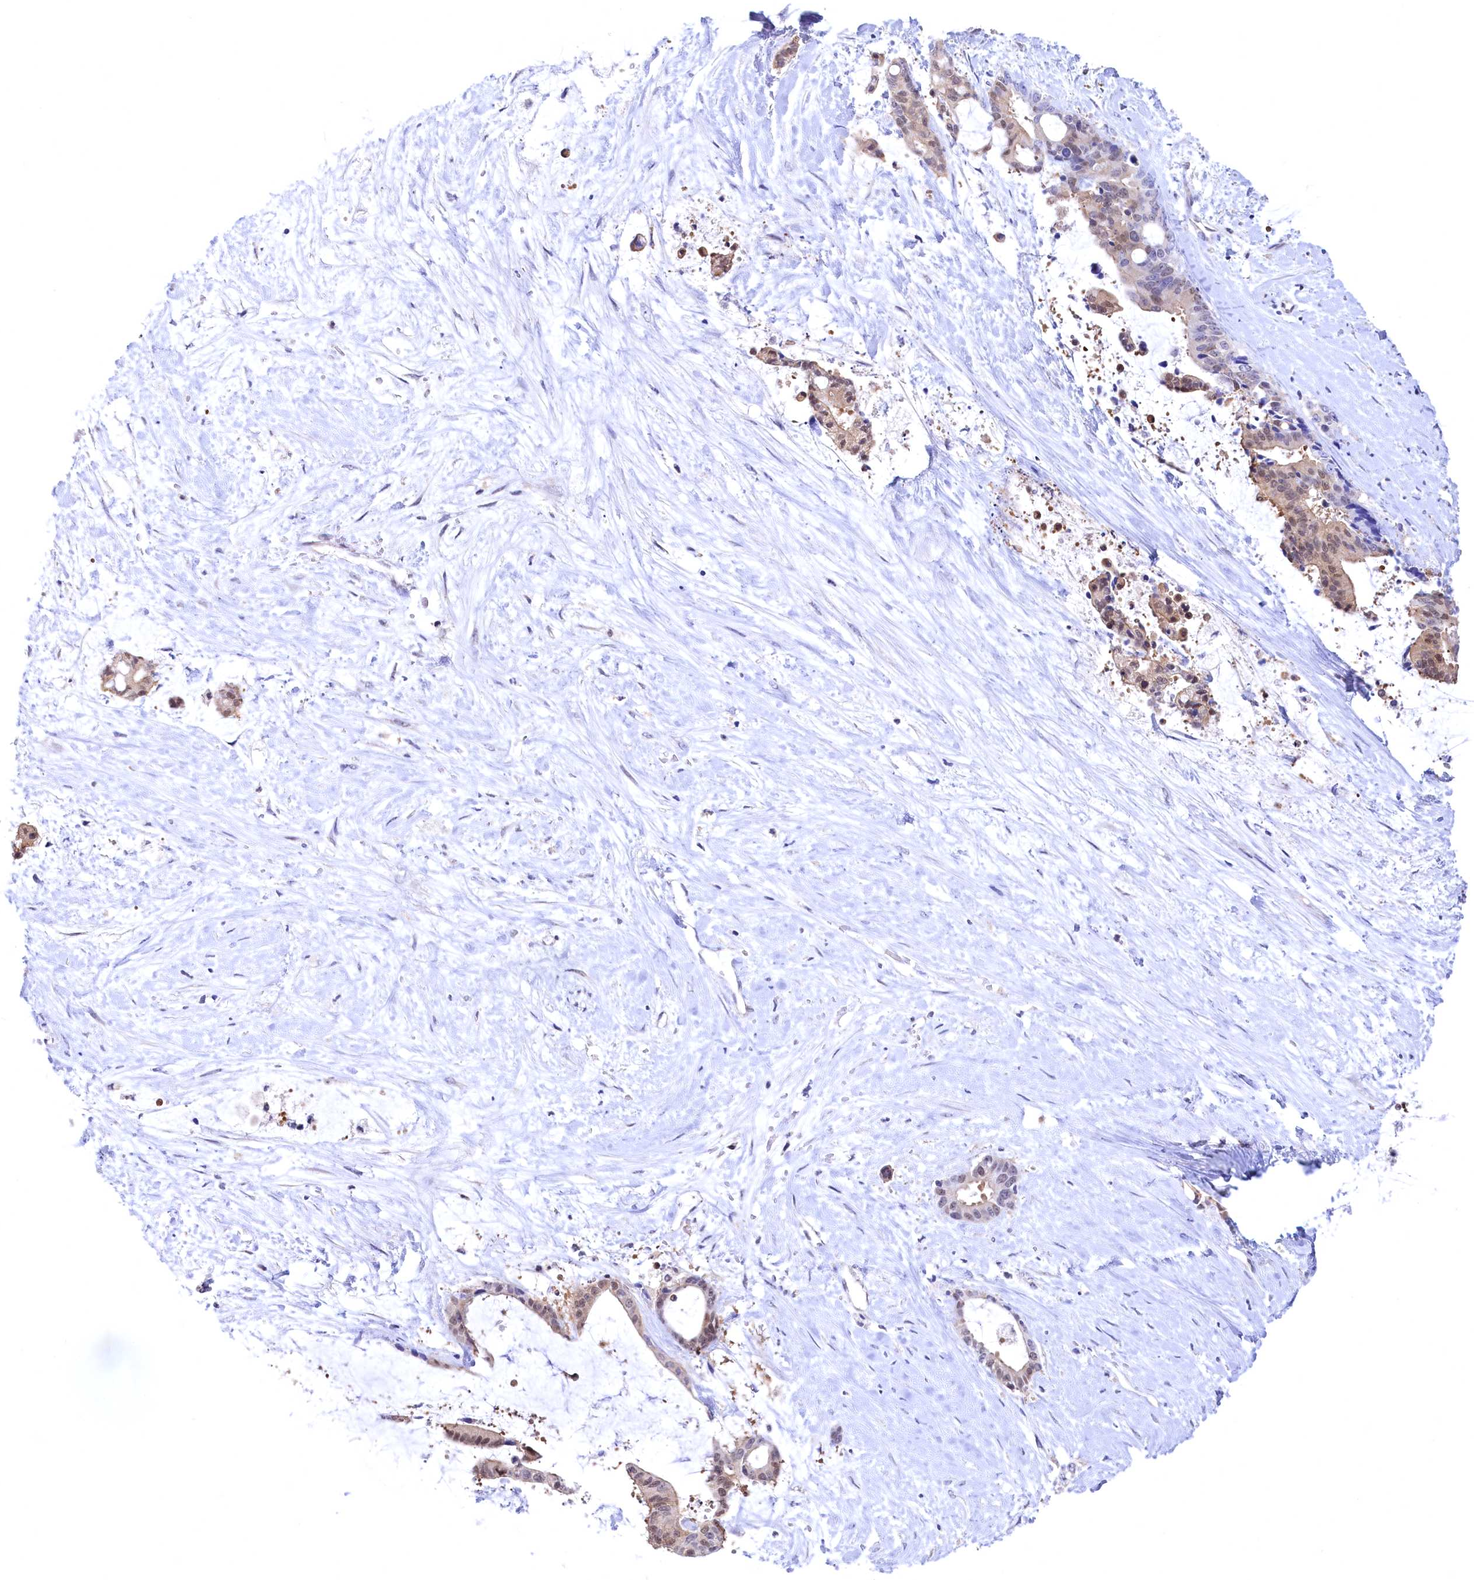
{"staining": {"intensity": "weak", "quantity": "<25%", "location": "nuclear"}, "tissue": "liver cancer", "cell_type": "Tumor cells", "image_type": "cancer", "snomed": [{"axis": "morphology", "description": "Normal tissue, NOS"}, {"axis": "morphology", "description": "Cholangiocarcinoma"}, {"axis": "topography", "description": "Liver"}, {"axis": "topography", "description": "Peripheral nerve tissue"}], "caption": "Immunohistochemistry (IHC) micrograph of neoplastic tissue: liver cancer (cholangiocarcinoma) stained with DAB displays no significant protein staining in tumor cells.", "gene": "C11orf54", "patient": {"sex": "female", "age": 73}}